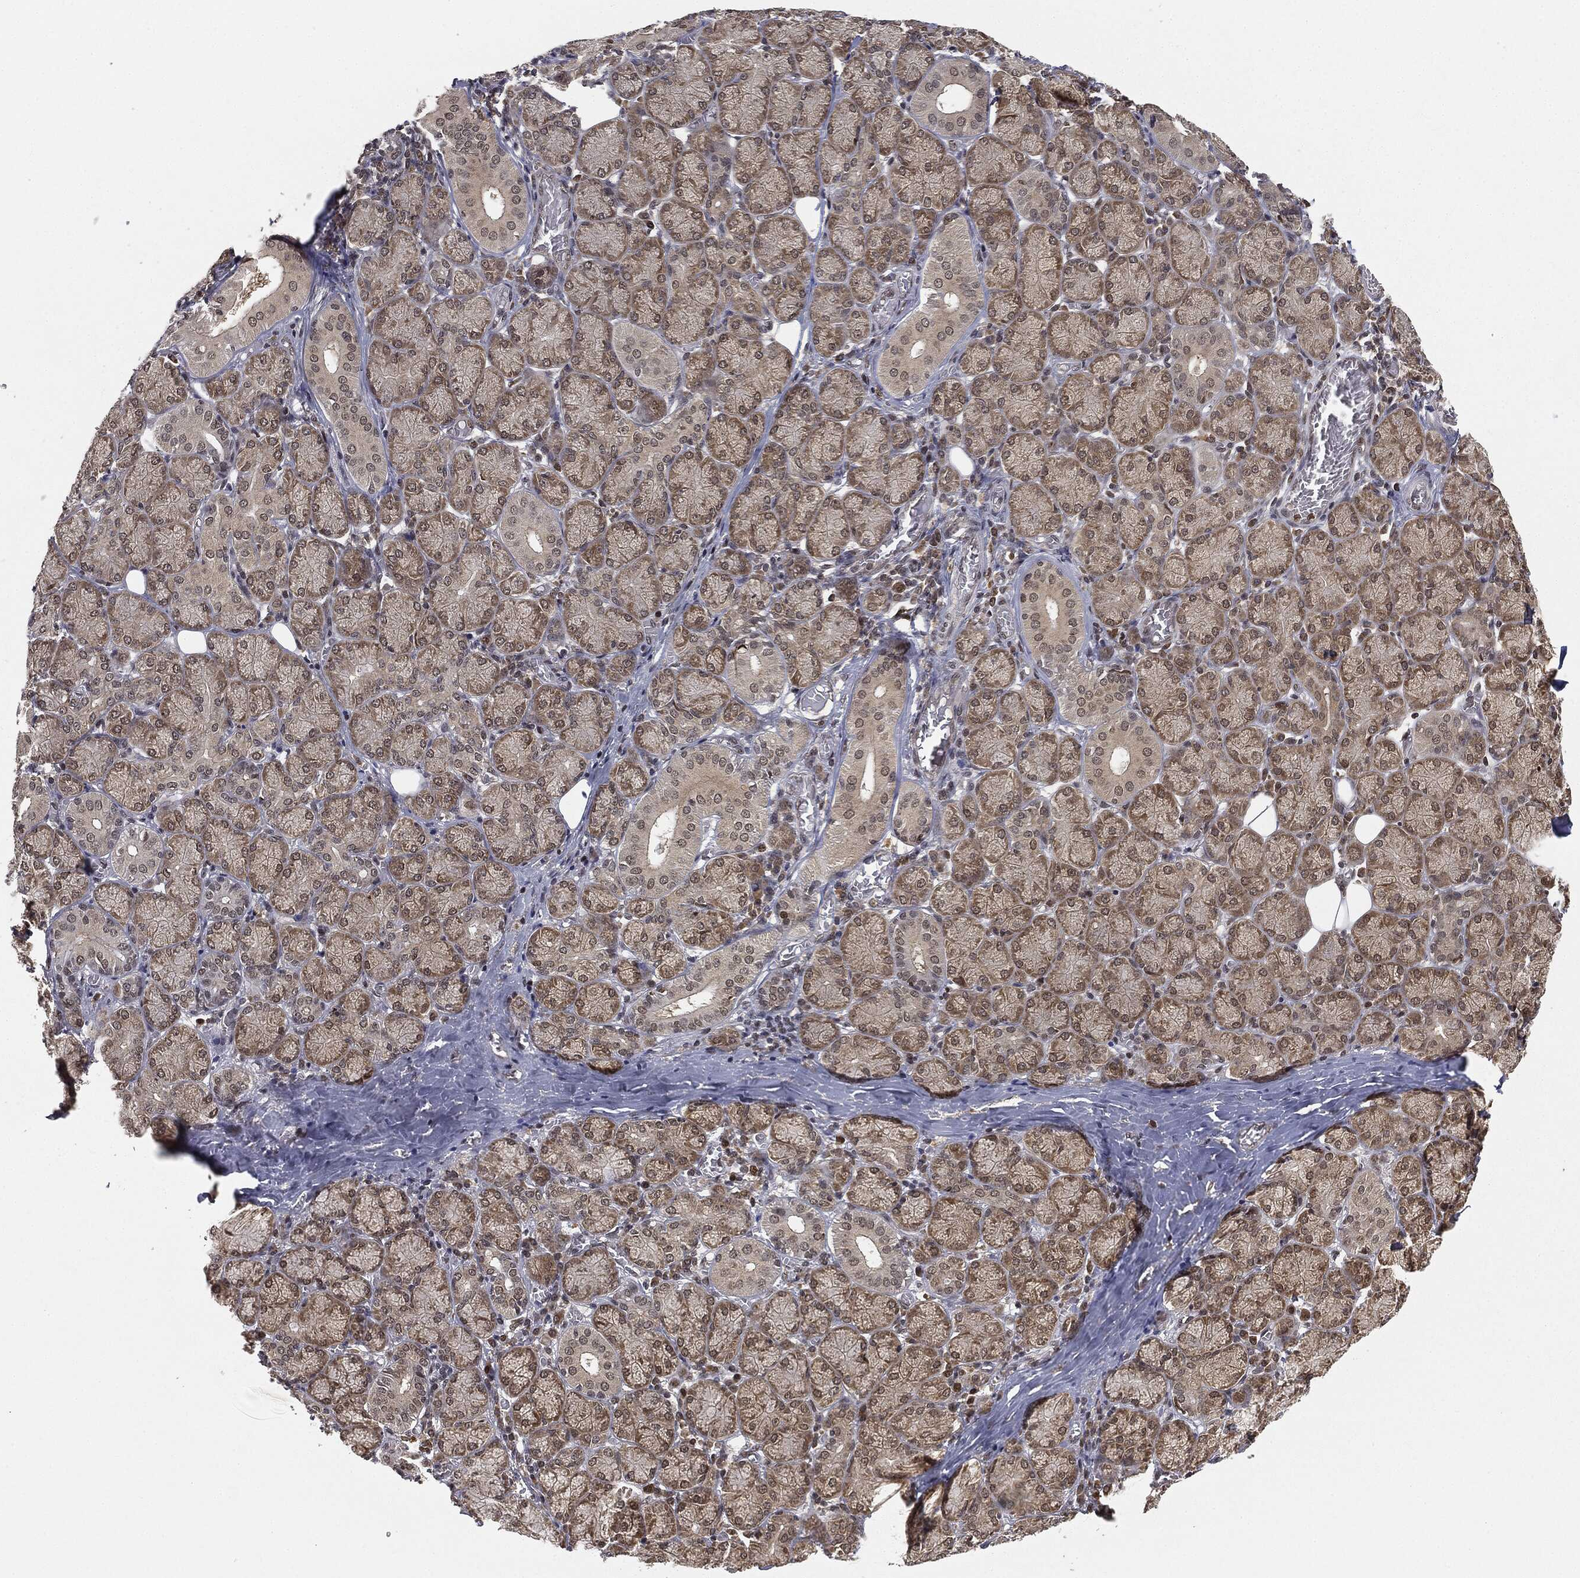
{"staining": {"intensity": "moderate", "quantity": "25%-75%", "location": "cytoplasmic/membranous,nuclear"}, "tissue": "salivary gland", "cell_type": "Glandular cells", "image_type": "normal", "snomed": [{"axis": "morphology", "description": "Normal tissue, NOS"}, {"axis": "topography", "description": "Salivary gland"}, {"axis": "topography", "description": "Peripheral nerve tissue"}], "caption": "A brown stain highlights moderate cytoplasmic/membranous,nuclear positivity of a protein in glandular cells of unremarkable human salivary gland. (DAB IHC with brightfield microscopy, high magnification).", "gene": "TBC1D22A", "patient": {"sex": "female", "age": 24}}